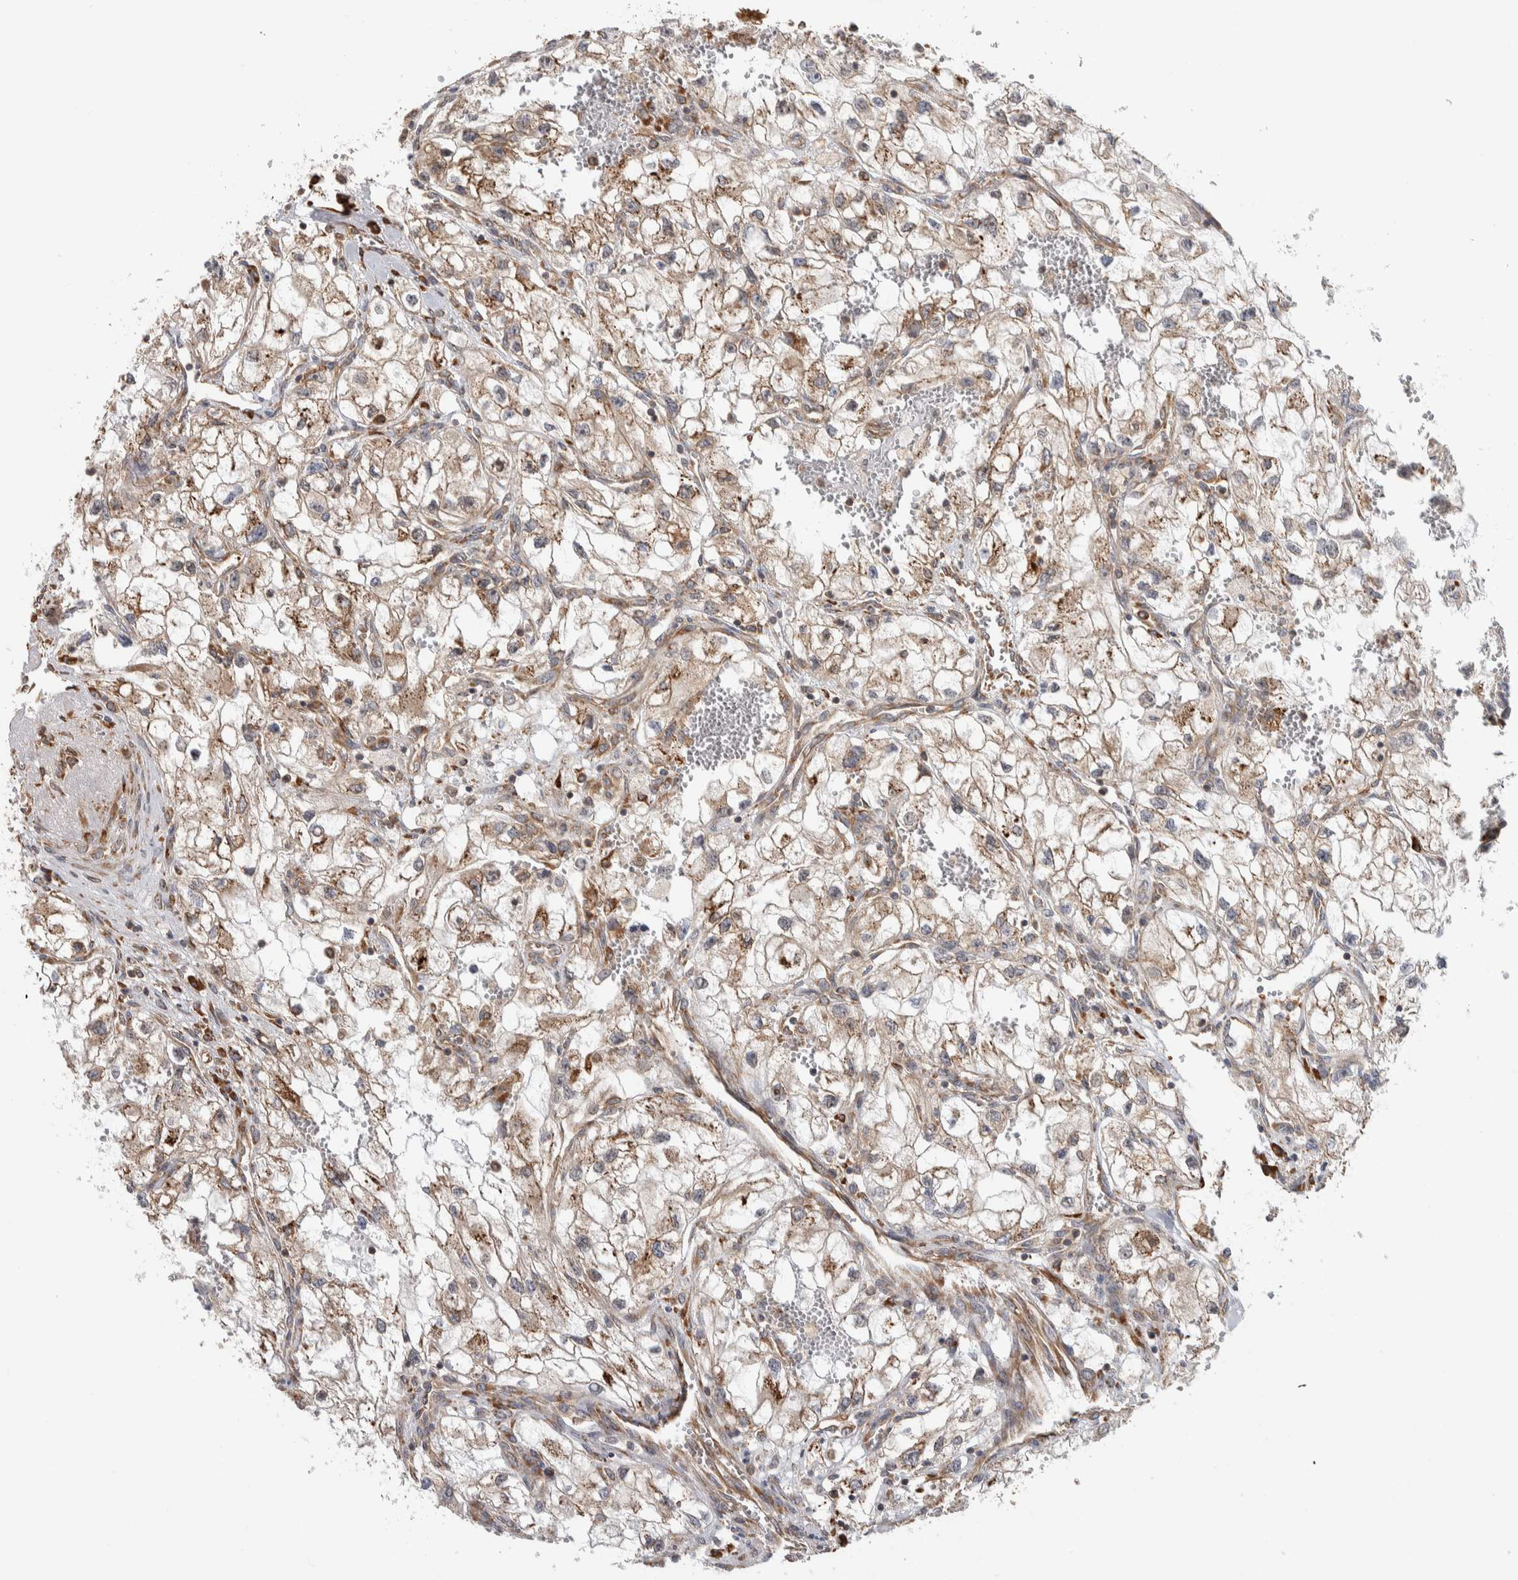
{"staining": {"intensity": "moderate", "quantity": ">75%", "location": "cytoplasmic/membranous"}, "tissue": "renal cancer", "cell_type": "Tumor cells", "image_type": "cancer", "snomed": [{"axis": "morphology", "description": "Adenocarcinoma, NOS"}, {"axis": "topography", "description": "Kidney"}], "caption": "This photomicrograph displays renal cancer (adenocarcinoma) stained with immunohistochemistry to label a protein in brown. The cytoplasmic/membranous of tumor cells show moderate positivity for the protein. Nuclei are counter-stained blue.", "gene": "EIF3H", "patient": {"sex": "female", "age": 70}}